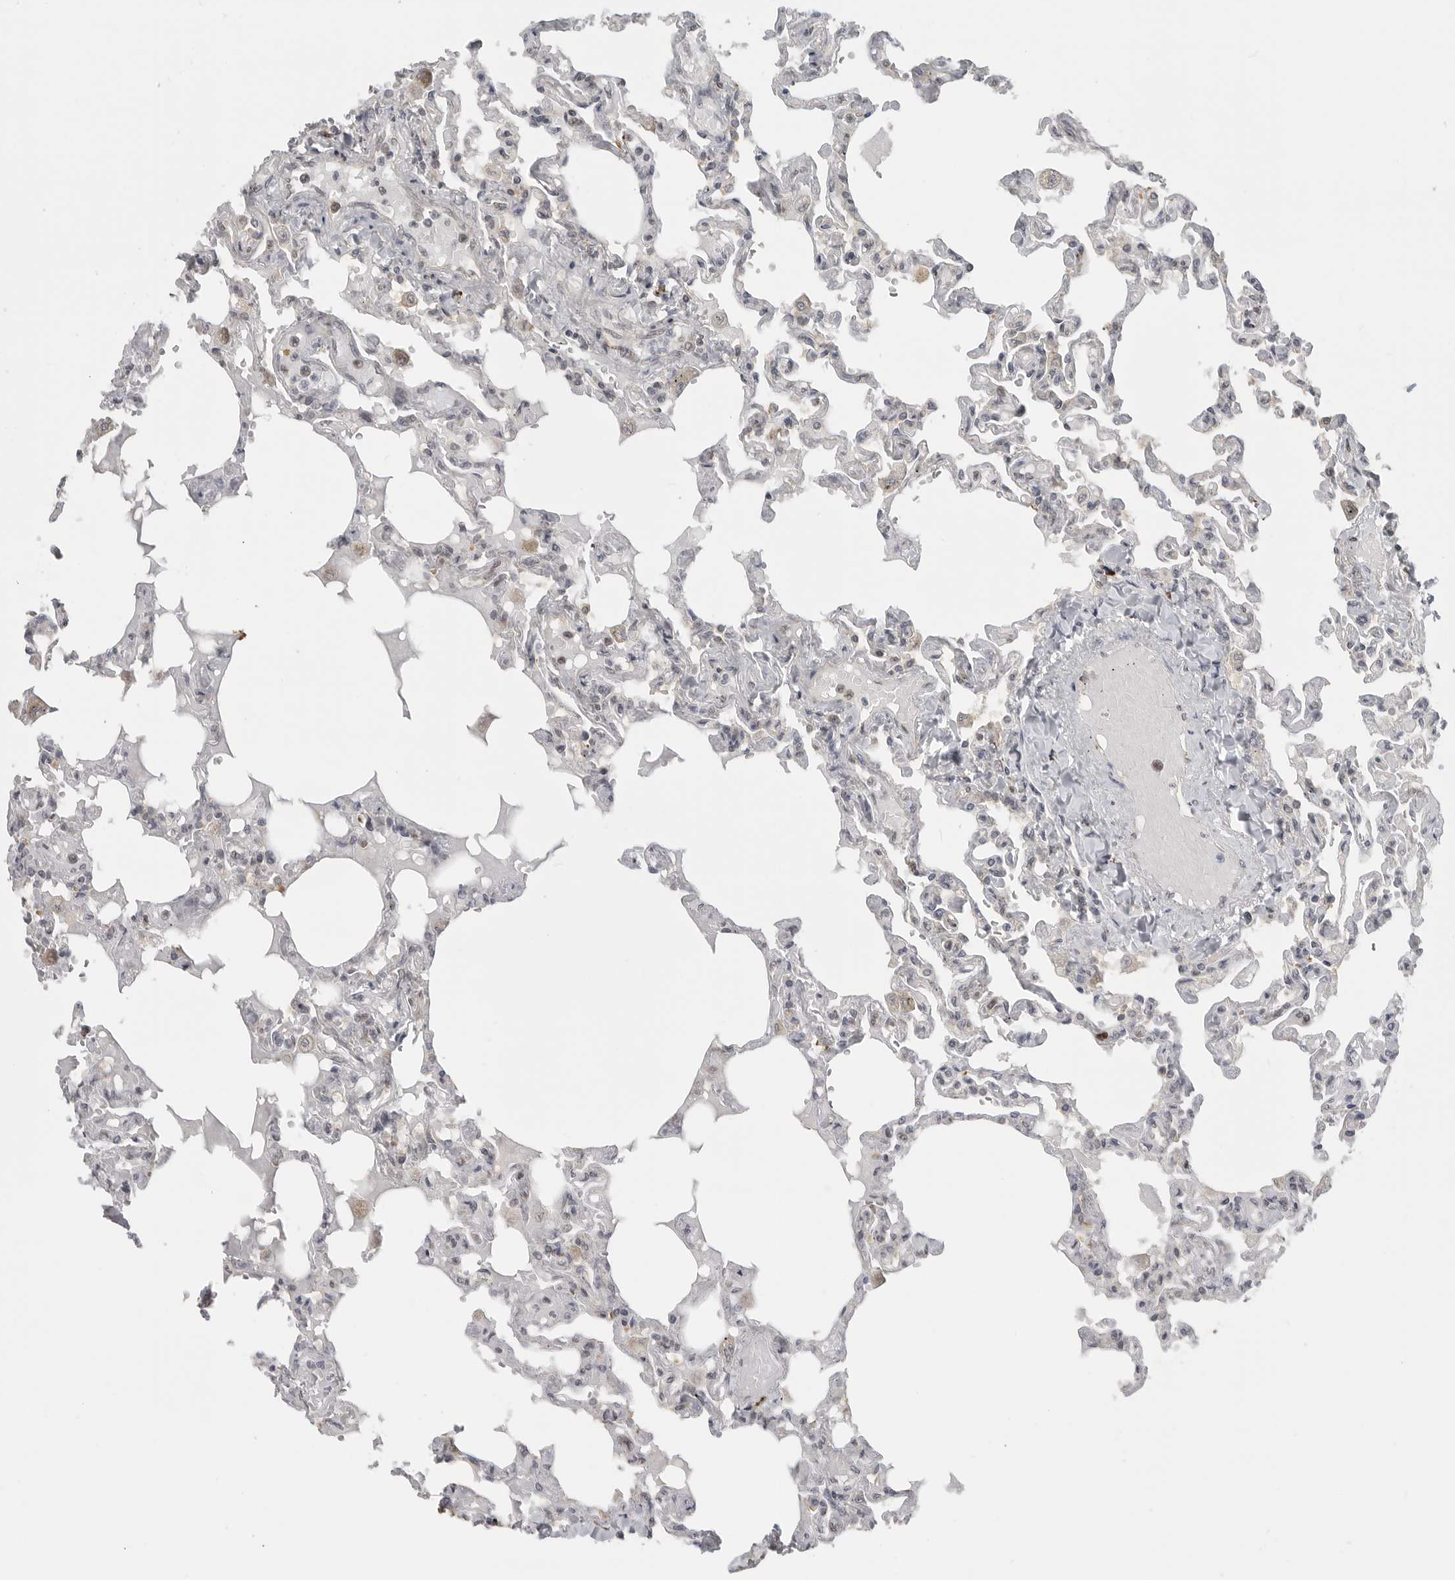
{"staining": {"intensity": "weak", "quantity": "<25%", "location": "cytoplasmic/membranous,nuclear"}, "tissue": "lung", "cell_type": "Alveolar cells", "image_type": "normal", "snomed": [{"axis": "morphology", "description": "Normal tissue, NOS"}, {"axis": "topography", "description": "Lung"}], "caption": "Alveolar cells are negative for protein expression in normal human lung. (DAB (3,3'-diaminobenzidine) immunohistochemistry (IHC) with hematoxylin counter stain).", "gene": "CEP295NL", "patient": {"sex": "male", "age": 21}}